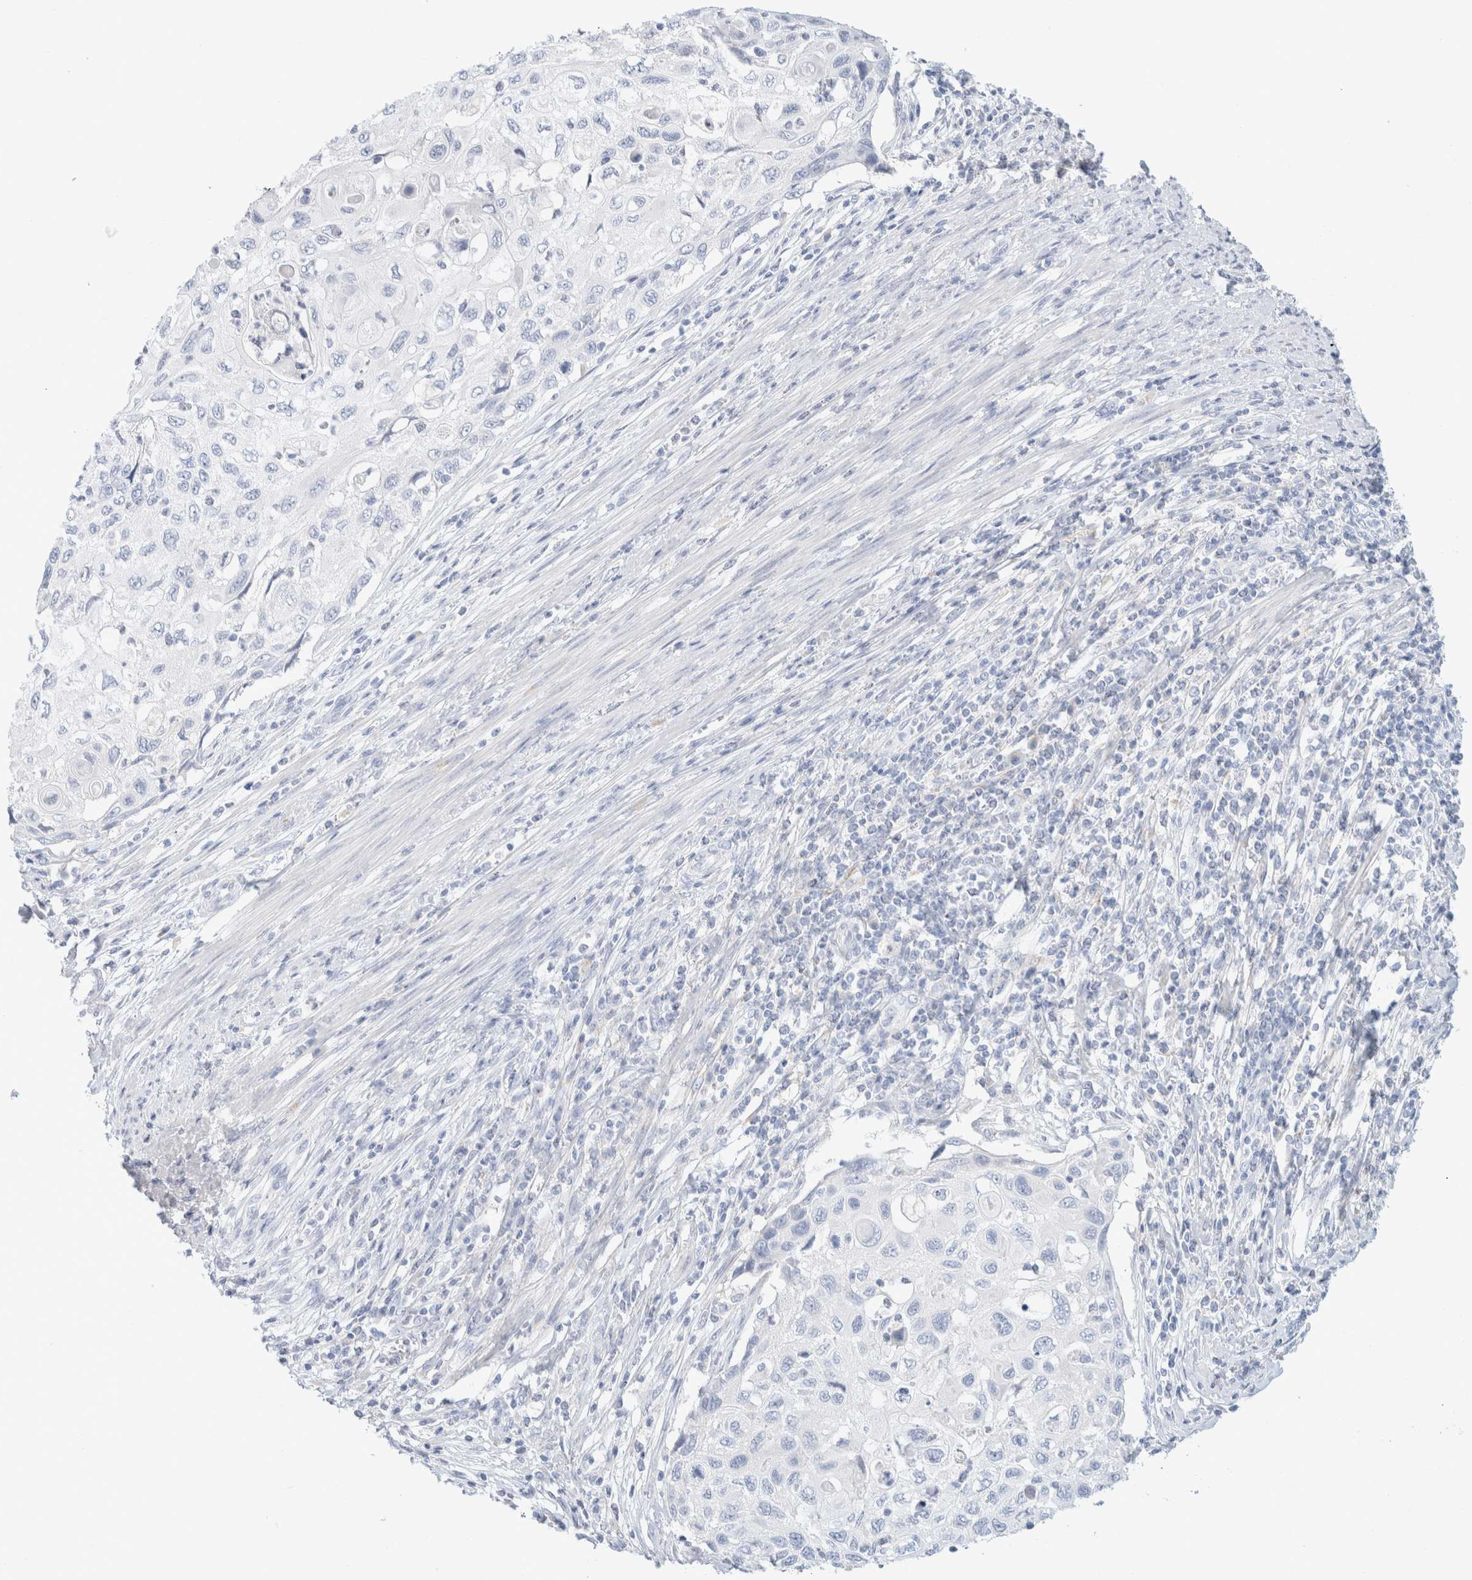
{"staining": {"intensity": "negative", "quantity": "none", "location": "none"}, "tissue": "cervical cancer", "cell_type": "Tumor cells", "image_type": "cancer", "snomed": [{"axis": "morphology", "description": "Squamous cell carcinoma, NOS"}, {"axis": "topography", "description": "Cervix"}], "caption": "Immunohistochemistry image of neoplastic tissue: squamous cell carcinoma (cervical) stained with DAB displays no significant protein positivity in tumor cells.", "gene": "CPQ", "patient": {"sex": "female", "age": 70}}